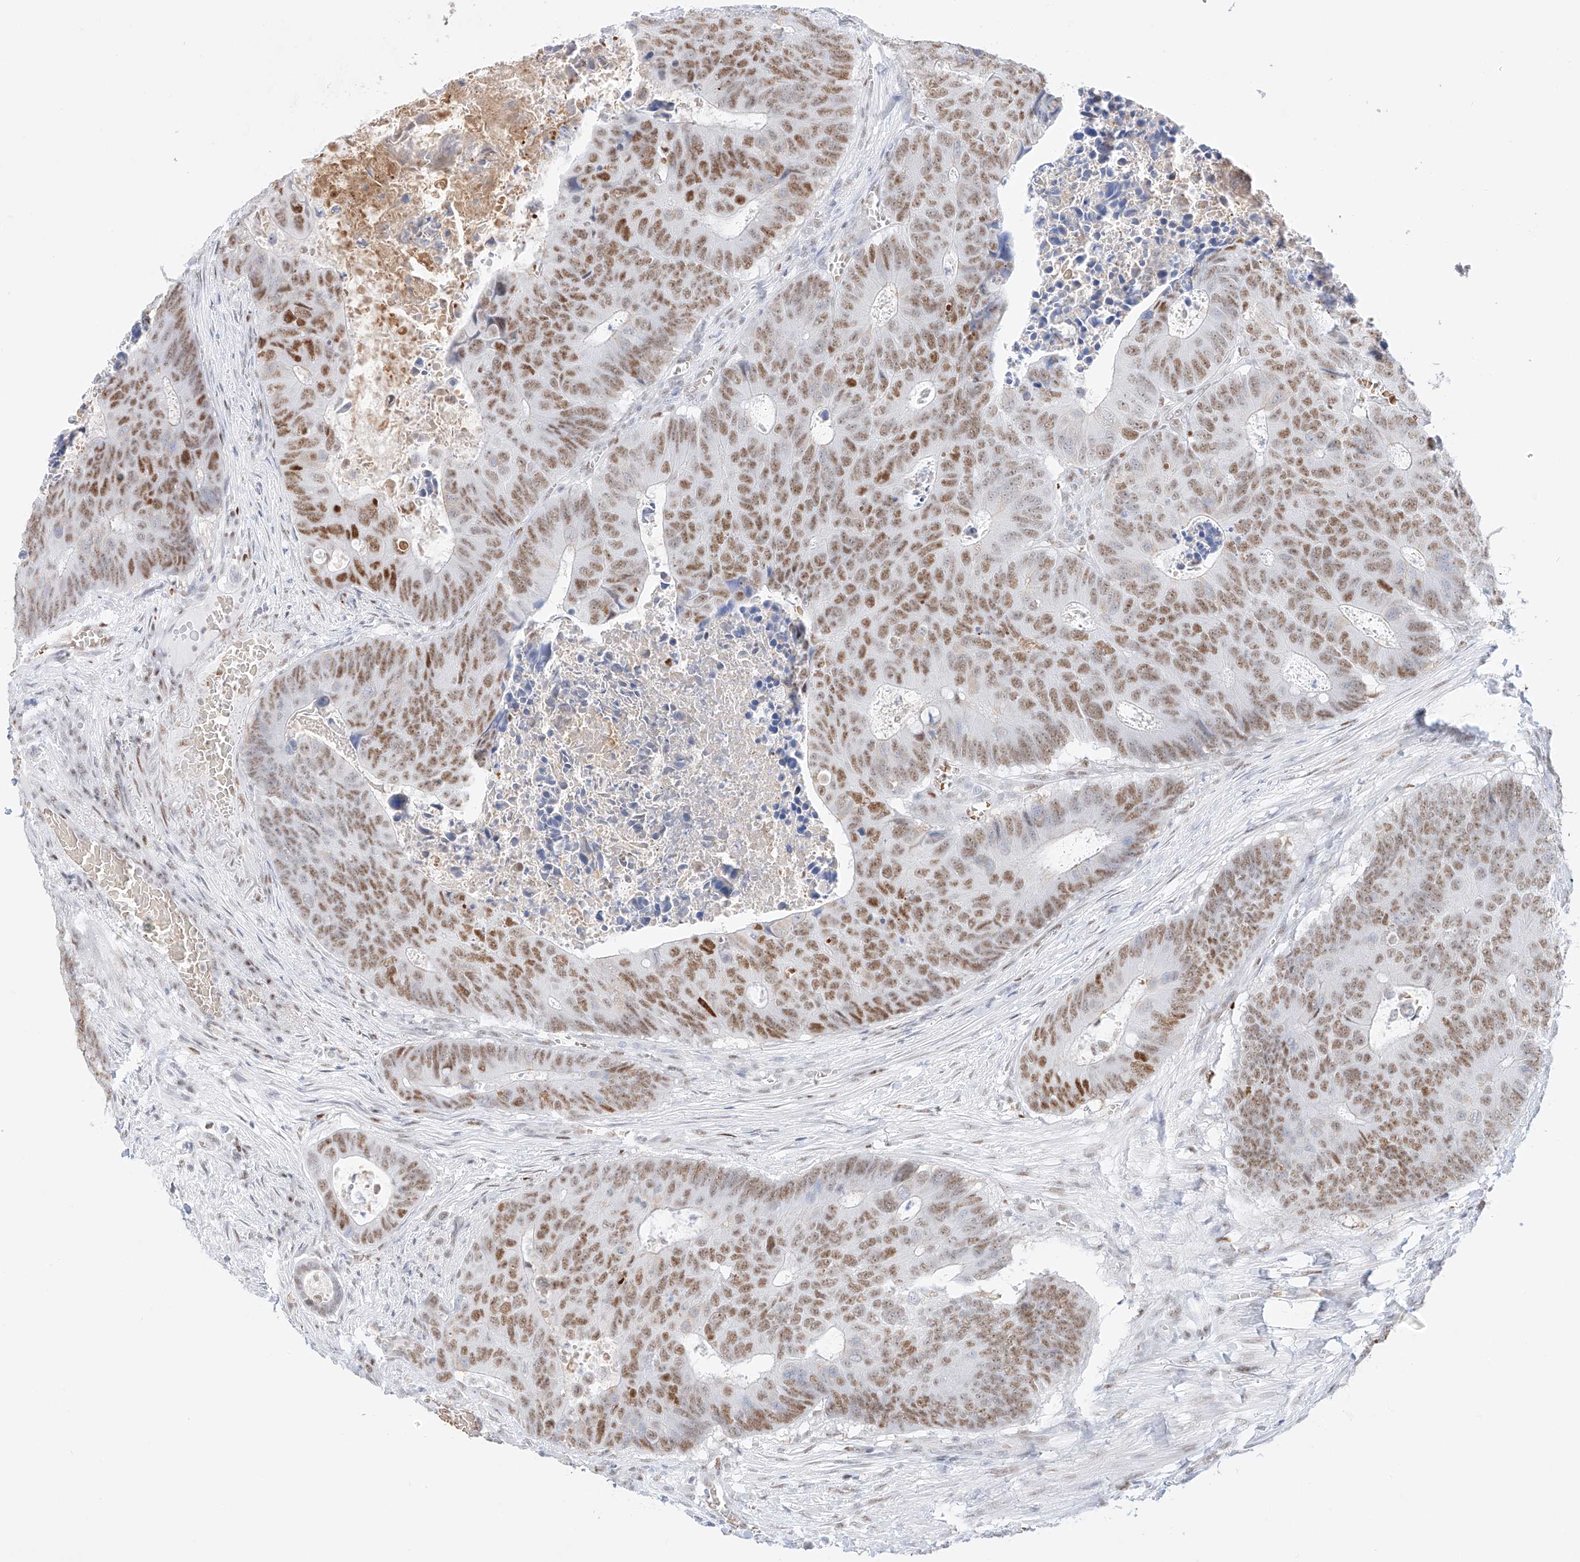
{"staining": {"intensity": "moderate", "quantity": ">75%", "location": "nuclear"}, "tissue": "colorectal cancer", "cell_type": "Tumor cells", "image_type": "cancer", "snomed": [{"axis": "morphology", "description": "Adenocarcinoma, NOS"}, {"axis": "topography", "description": "Colon"}], "caption": "There is medium levels of moderate nuclear staining in tumor cells of colorectal adenocarcinoma, as demonstrated by immunohistochemical staining (brown color).", "gene": "APIP", "patient": {"sex": "male", "age": 87}}